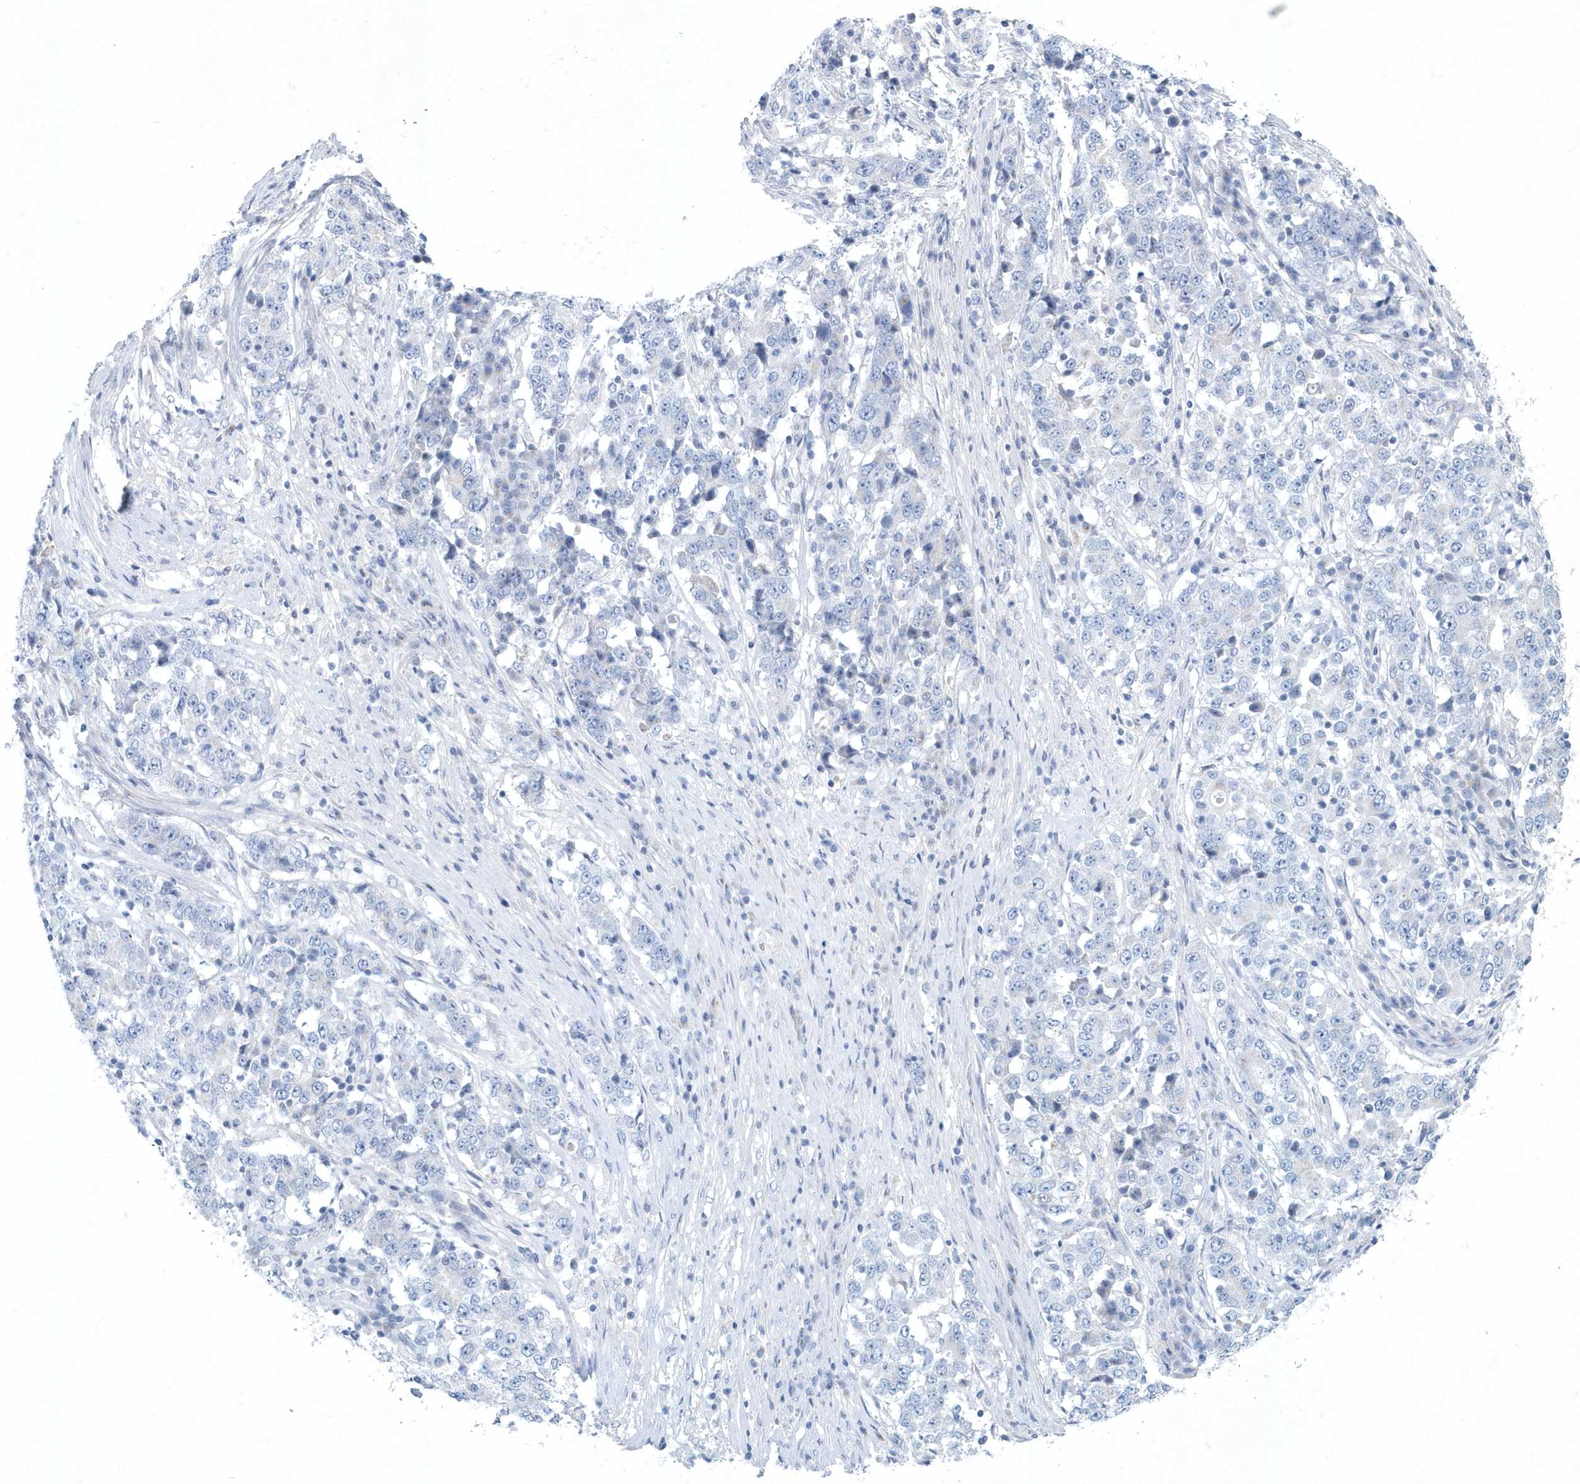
{"staining": {"intensity": "negative", "quantity": "none", "location": "none"}, "tissue": "stomach cancer", "cell_type": "Tumor cells", "image_type": "cancer", "snomed": [{"axis": "morphology", "description": "Adenocarcinoma, NOS"}, {"axis": "topography", "description": "Stomach"}], "caption": "Stomach cancer (adenocarcinoma) was stained to show a protein in brown. There is no significant positivity in tumor cells. (Stains: DAB (3,3'-diaminobenzidine) immunohistochemistry (IHC) with hematoxylin counter stain, Microscopy: brightfield microscopy at high magnification).", "gene": "SPATA18", "patient": {"sex": "male", "age": 59}}